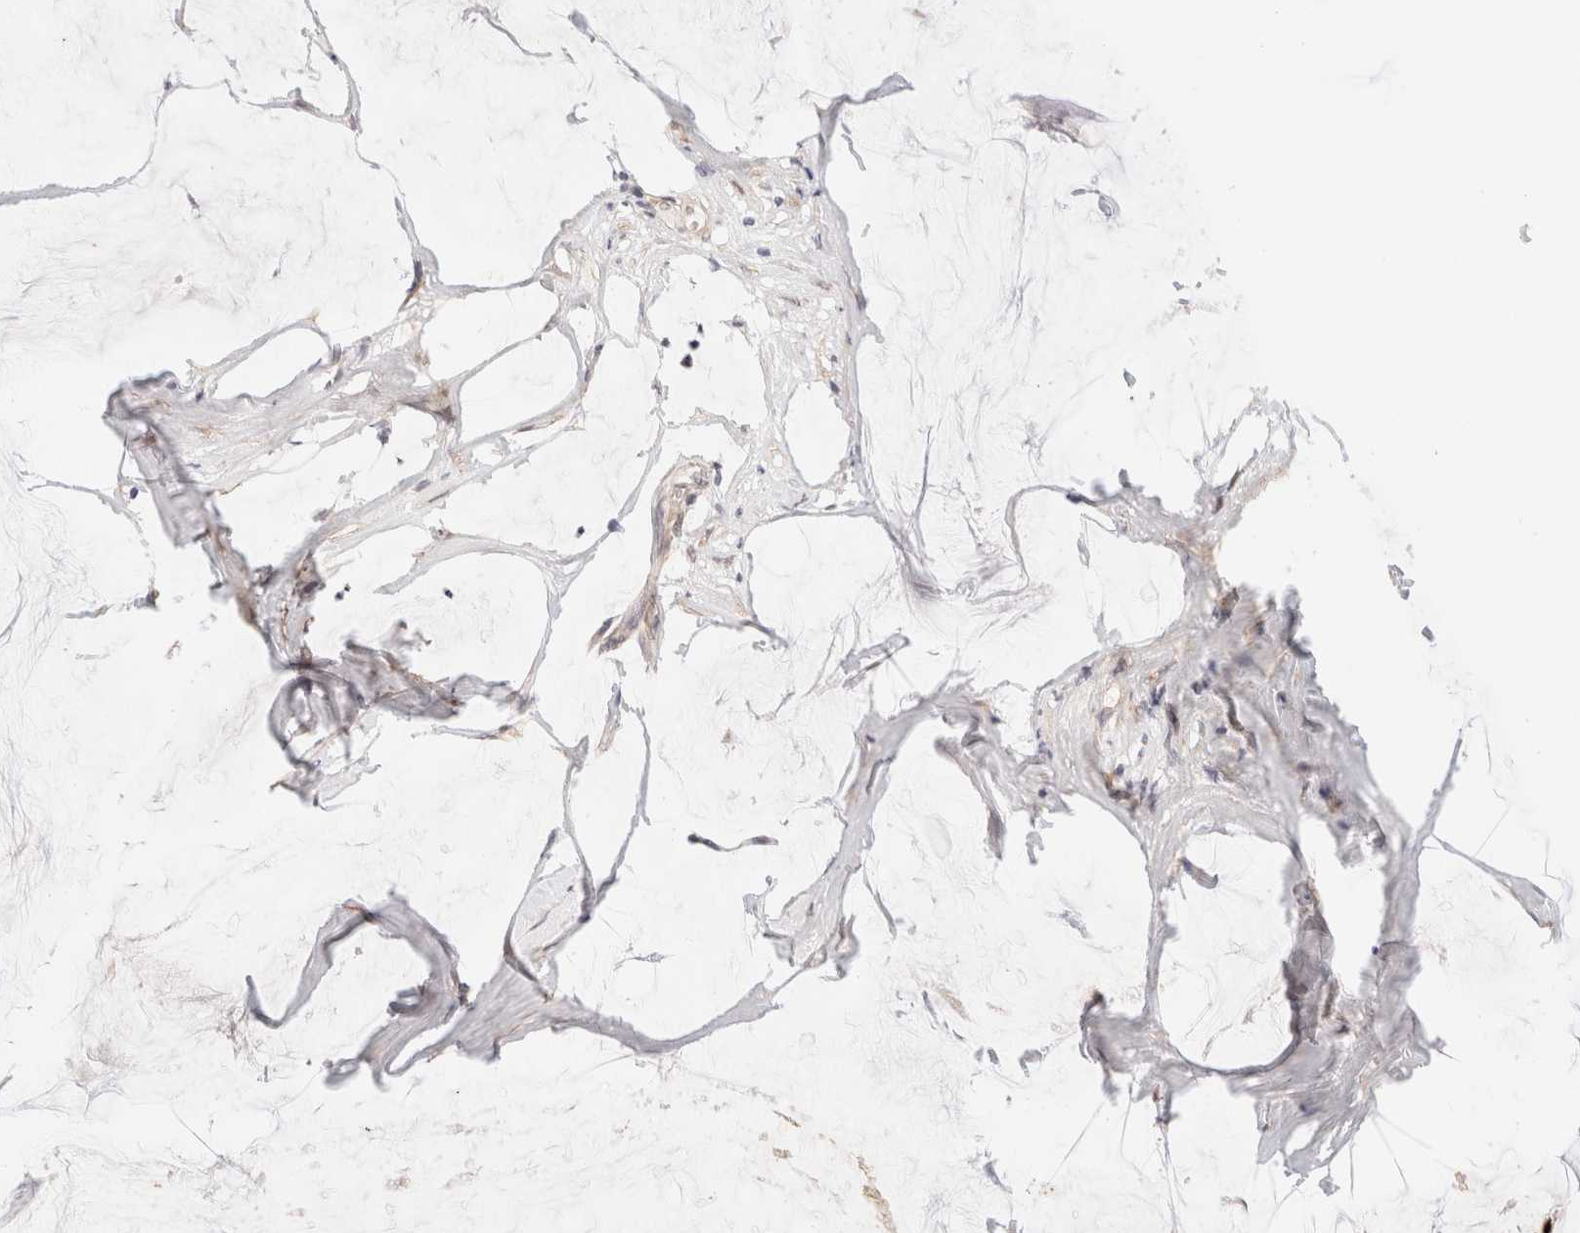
{"staining": {"intensity": "moderate", "quantity": "25%-75%", "location": "cytoplasmic/membranous"}, "tissue": "ovarian cancer", "cell_type": "Tumor cells", "image_type": "cancer", "snomed": [{"axis": "morphology", "description": "Cystadenocarcinoma, mucinous, NOS"}, {"axis": "topography", "description": "Ovary"}], "caption": "An immunohistochemistry photomicrograph of tumor tissue is shown. Protein staining in brown labels moderate cytoplasmic/membranous positivity in mucinous cystadenocarcinoma (ovarian) within tumor cells. The staining was performed using DAB (3,3'-diaminobenzidine) to visualize the protein expression in brown, while the nuclei were stained in blue with hematoxylin (Magnification: 20x).", "gene": "BRPF3", "patient": {"sex": "female", "age": 39}}